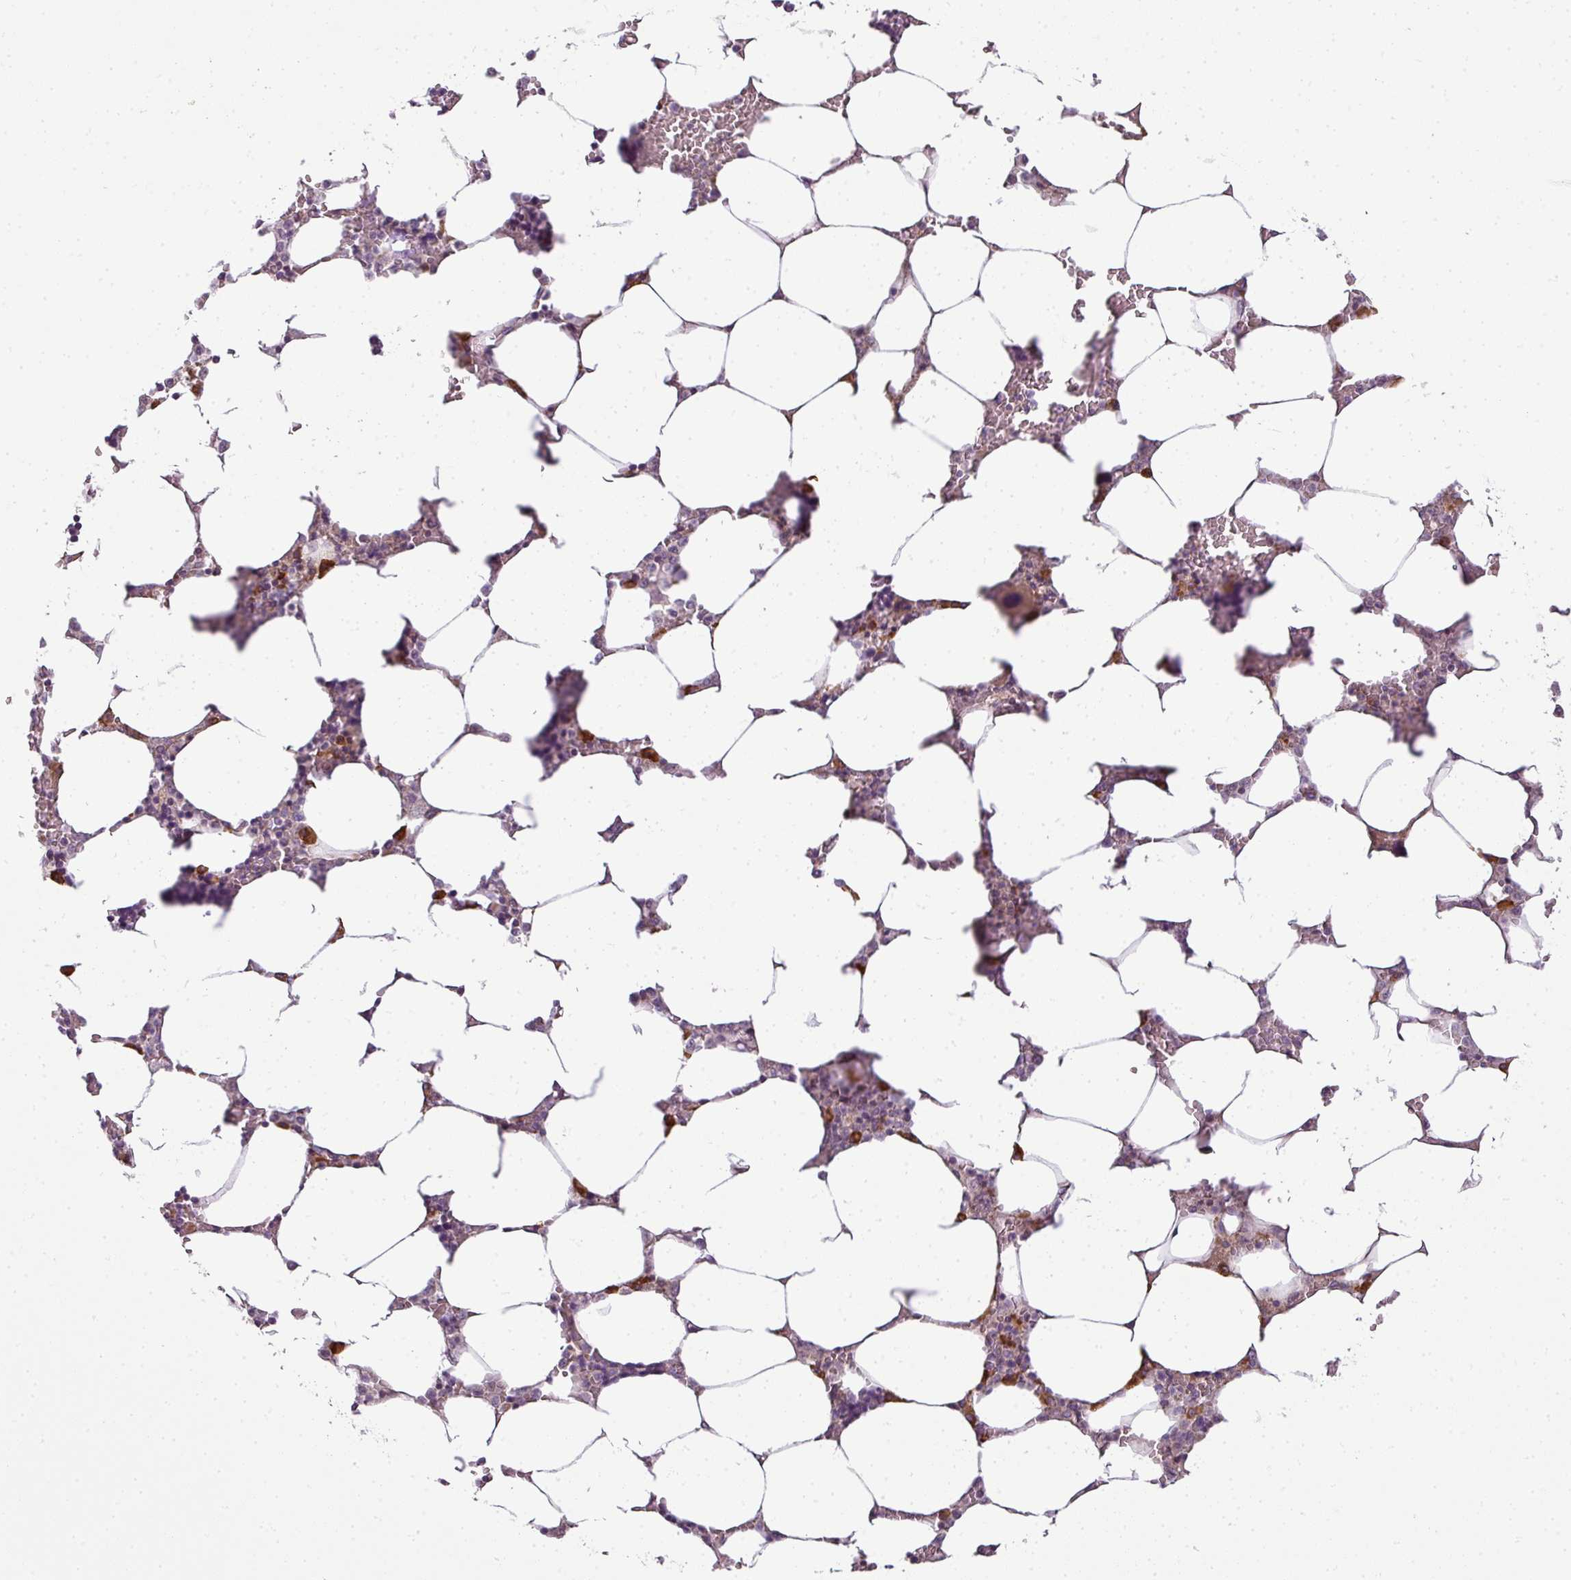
{"staining": {"intensity": "moderate", "quantity": "25%-75%", "location": "cytoplasmic/membranous"}, "tissue": "bone marrow", "cell_type": "Hematopoietic cells", "image_type": "normal", "snomed": [{"axis": "morphology", "description": "Normal tissue, NOS"}, {"axis": "topography", "description": "Bone marrow"}], "caption": "Human bone marrow stained for a protein (brown) displays moderate cytoplasmic/membranous positive expression in approximately 25%-75% of hematopoietic cells.", "gene": "LY75", "patient": {"sex": "male", "age": 64}}